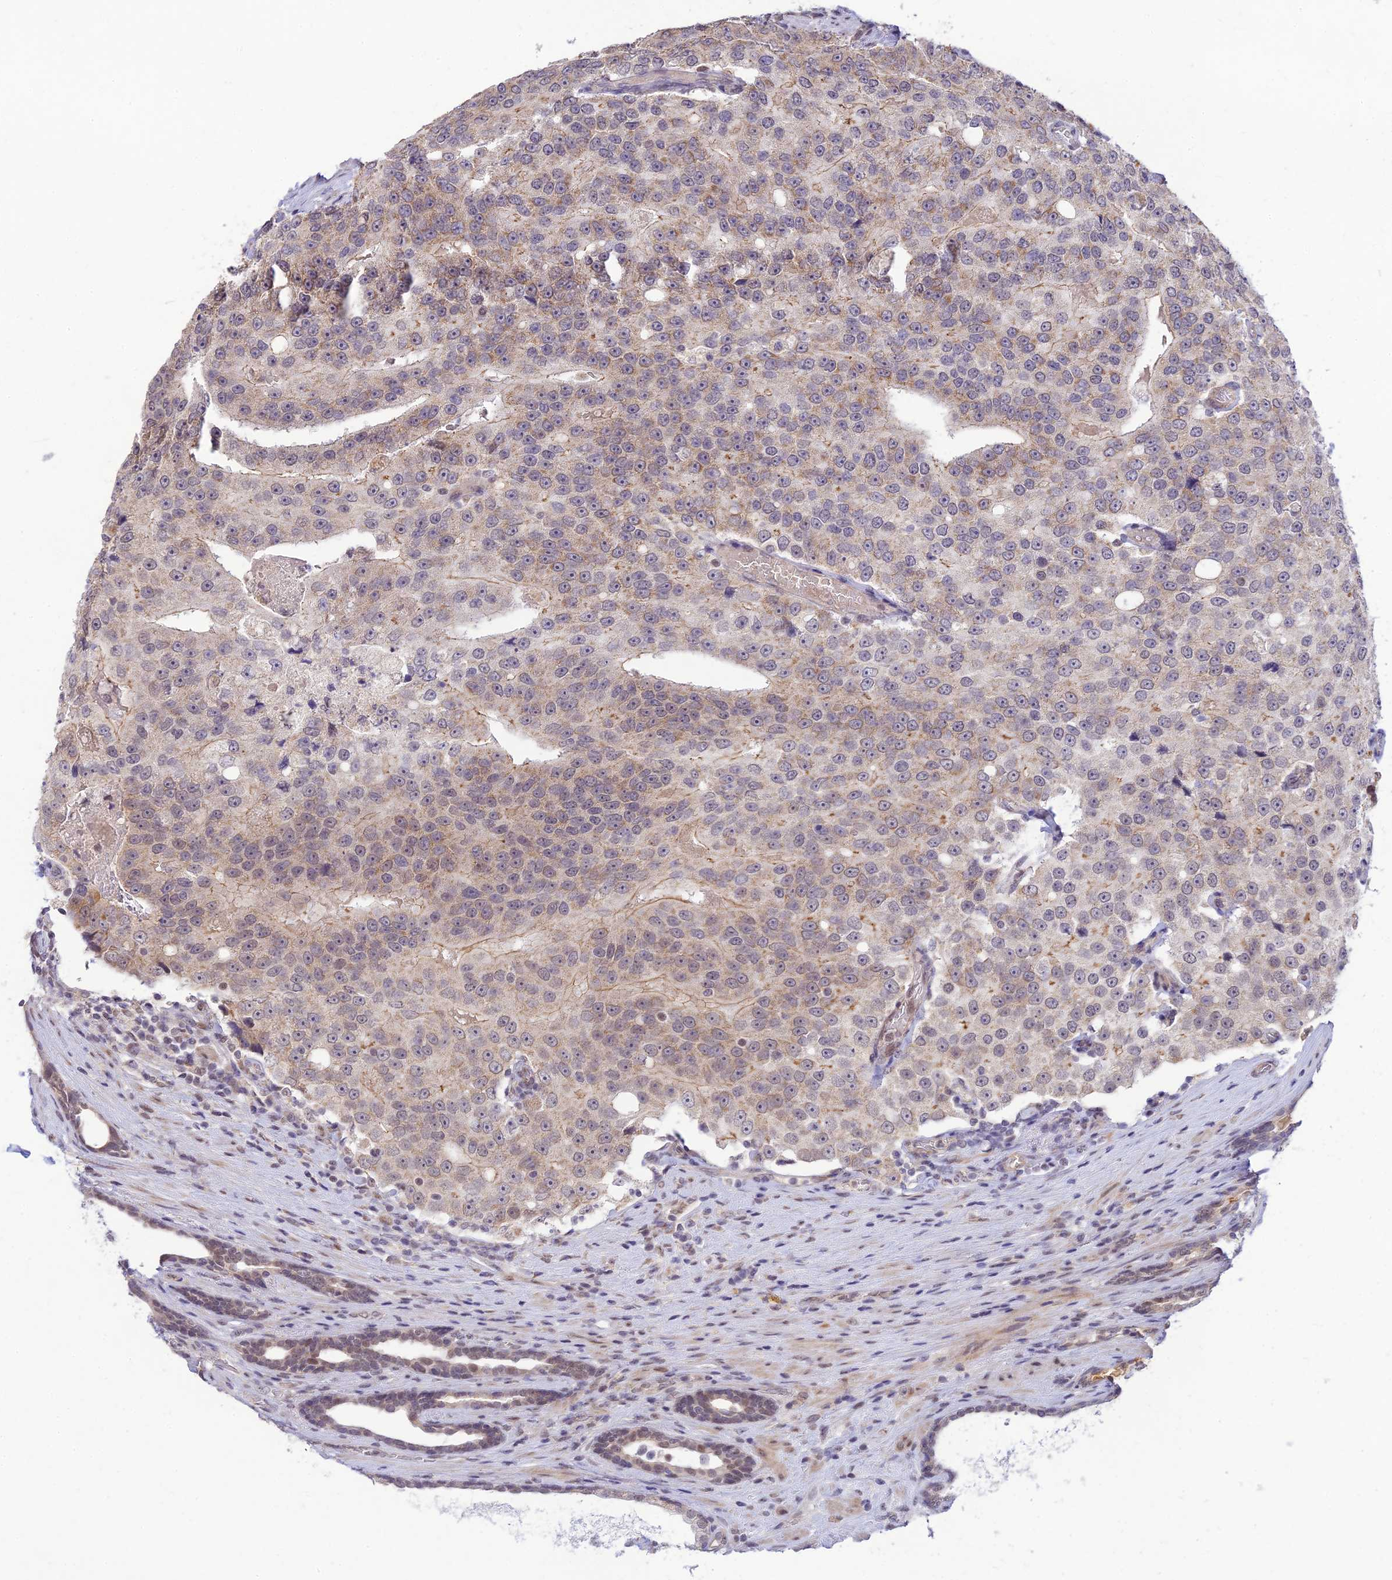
{"staining": {"intensity": "weak", "quantity": "25%-75%", "location": "cytoplasmic/membranous,nuclear"}, "tissue": "prostate cancer", "cell_type": "Tumor cells", "image_type": "cancer", "snomed": [{"axis": "morphology", "description": "Adenocarcinoma, High grade"}, {"axis": "topography", "description": "Prostate"}], "caption": "High-grade adenocarcinoma (prostate) stained with IHC displays weak cytoplasmic/membranous and nuclear staining in about 25%-75% of tumor cells.", "gene": "MICOS13", "patient": {"sex": "male", "age": 70}}